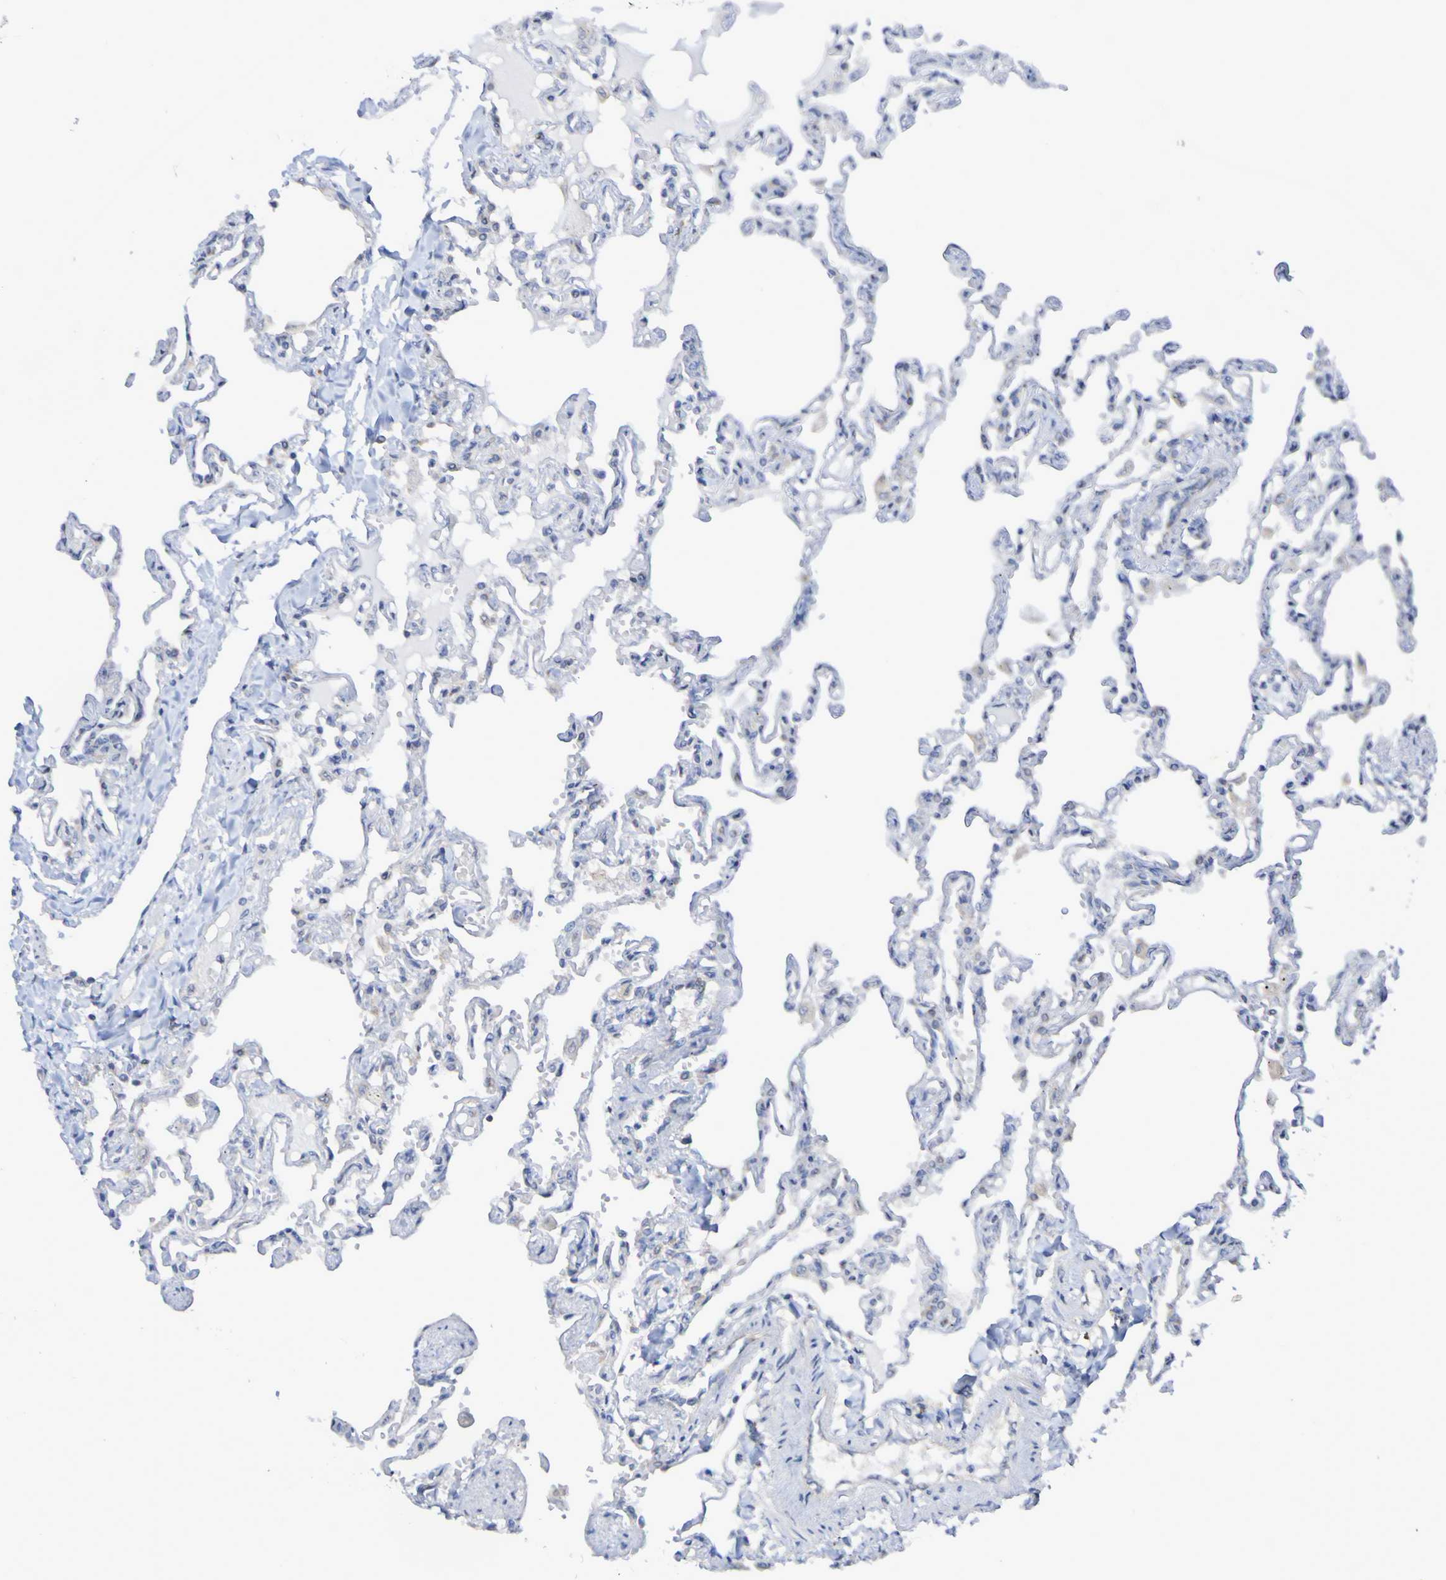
{"staining": {"intensity": "weak", "quantity": "25%-75%", "location": "cytoplasmic/membranous"}, "tissue": "lung", "cell_type": "Alveolar cells", "image_type": "normal", "snomed": [{"axis": "morphology", "description": "Normal tissue, NOS"}, {"axis": "topography", "description": "Lung"}], "caption": "Immunohistochemical staining of normal human lung displays 25%-75% levels of weak cytoplasmic/membranous protein positivity in approximately 25%-75% of alveolar cells. (DAB (3,3'-diaminobenzidine) IHC, brown staining for protein, blue staining for nuclei).", "gene": "LMBRD2", "patient": {"sex": "male", "age": 21}}